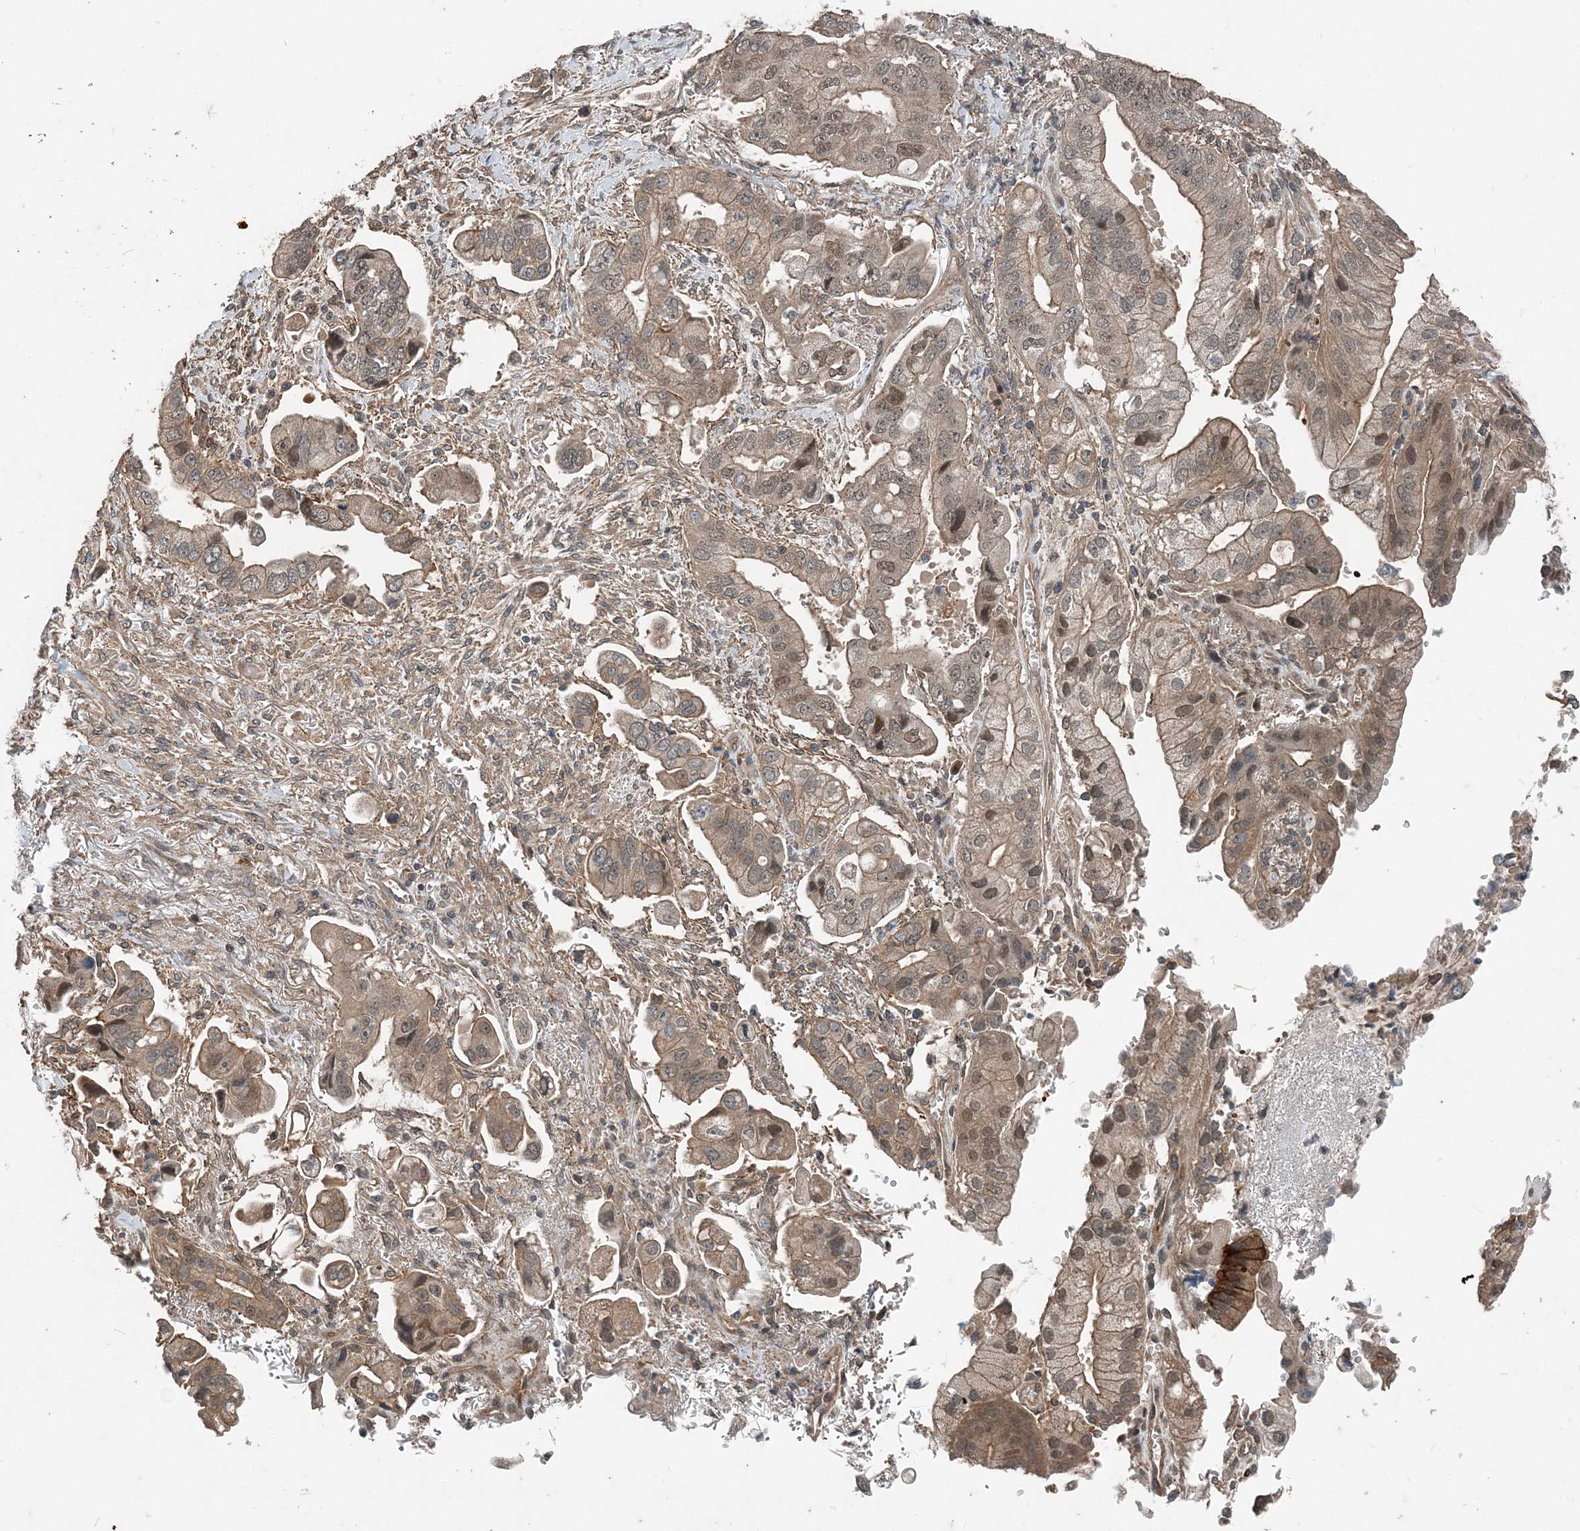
{"staining": {"intensity": "moderate", "quantity": "<25%", "location": "cytoplasmic/membranous,nuclear"}, "tissue": "stomach cancer", "cell_type": "Tumor cells", "image_type": "cancer", "snomed": [{"axis": "morphology", "description": "Adenocarcinoma, NOS"}, {"axis": "topography", "description": "Stomach"}], "caption": "Immunohistochemistry image of neoplastic tissue: stomach cancer (adenocarcinoma) stained using immunohistochemistry demonstrates low levels of moderate protein expression localized specifically in the cytoplasmic/membranous and nuclear of tumor cells, appearing as a cytoplasmic/membranous and nuclear brown color.", "gene": "SMPD3", "patient": {"sex": "male", "age": 62}}